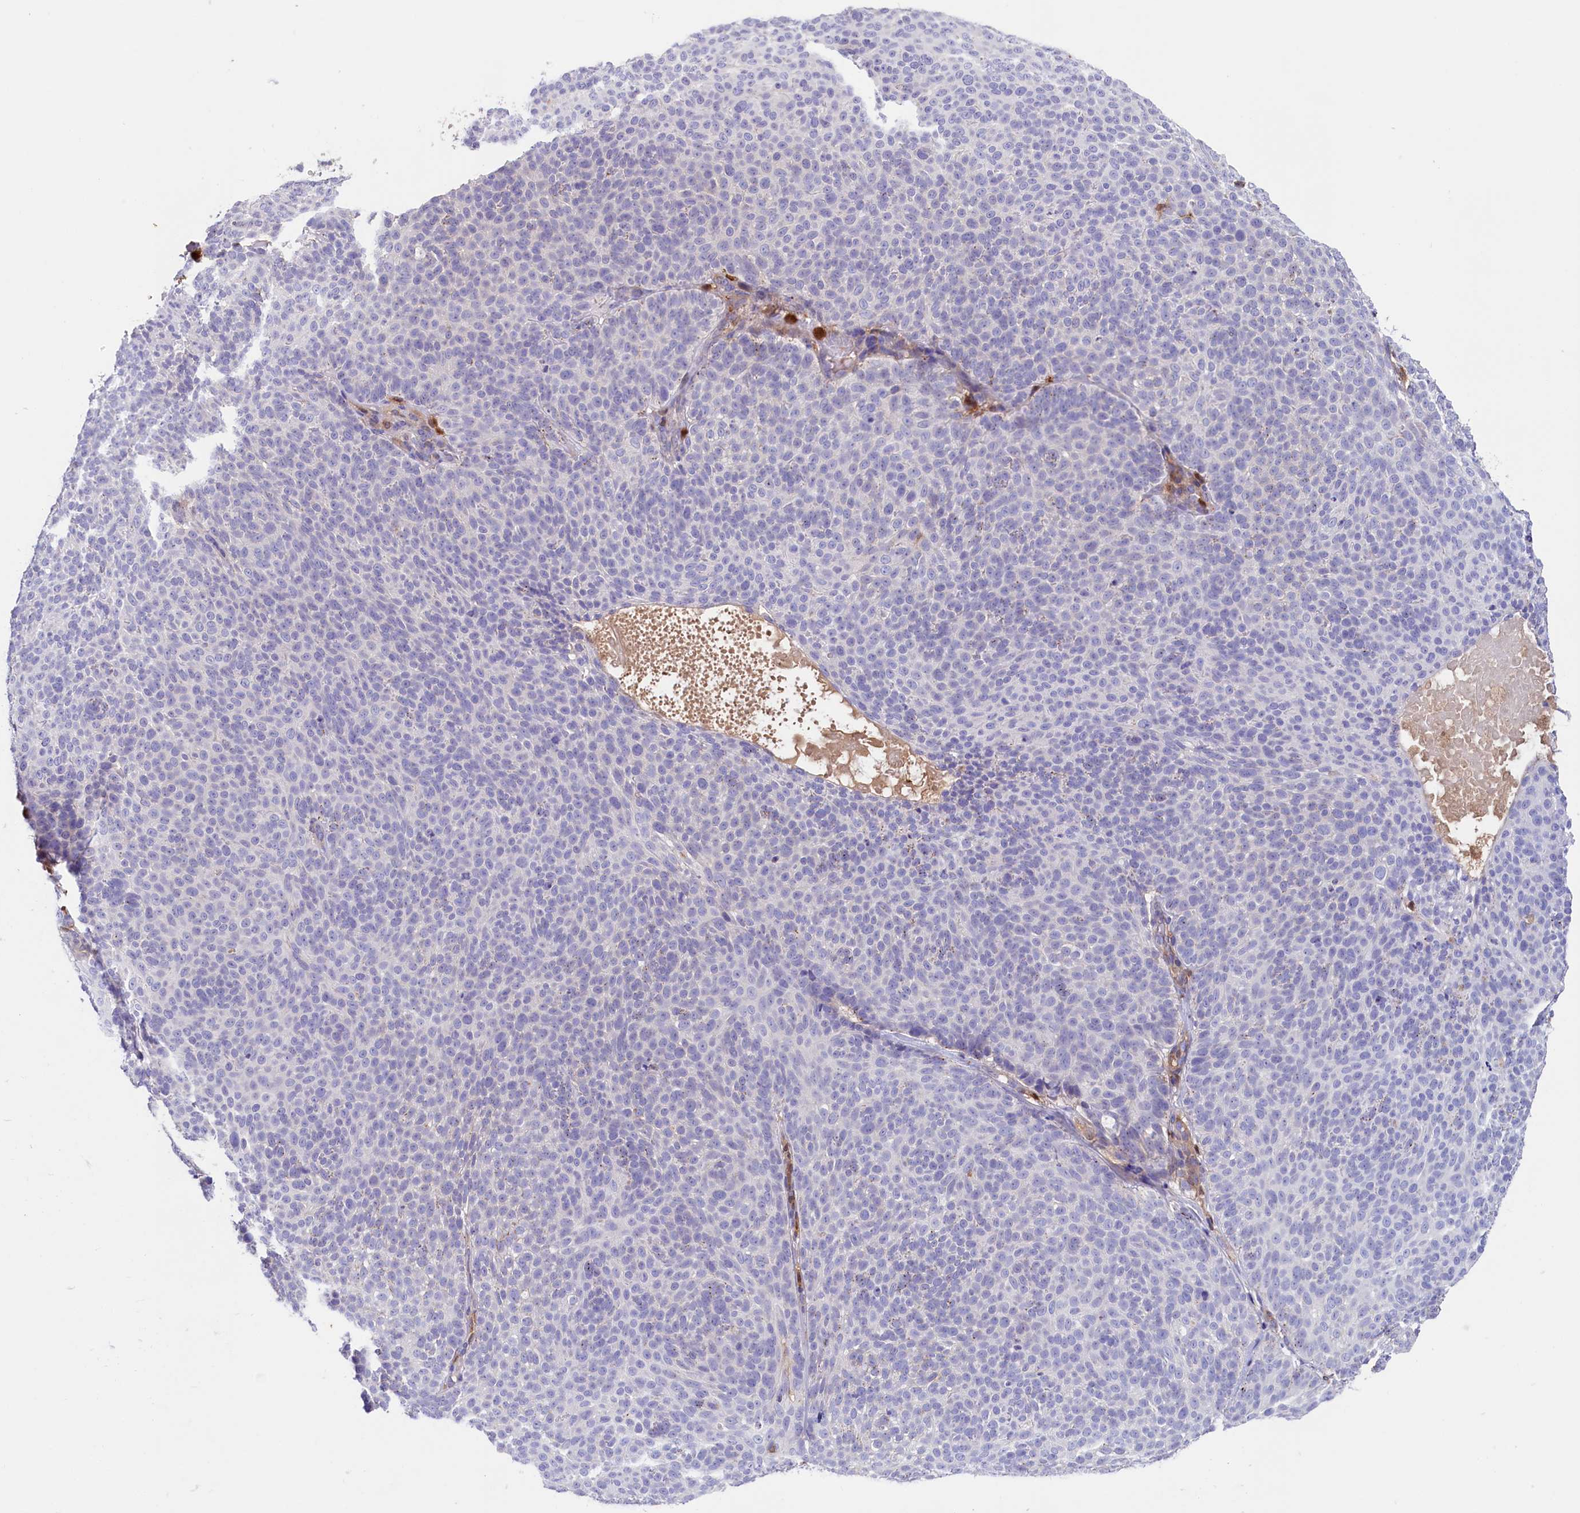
{"staining": {"intensity": "negative", "quantity": "none", "location": "none"}, "tissue": "skin cancer", "cell_type": "Tumor cells", "image_type": "cancer", "snomed": [{"axis": "morphology", "description": "Basal cell carcinoma"}, {"axis": "topography", "description": "Skin"}], "caption": "Immunohistochemical staining of basal cell carcinoma (skin) demonstrates no significant expression in tumor cells.", "gene": "IL17RD", "patient": {"sex": "male", "age": 85}}